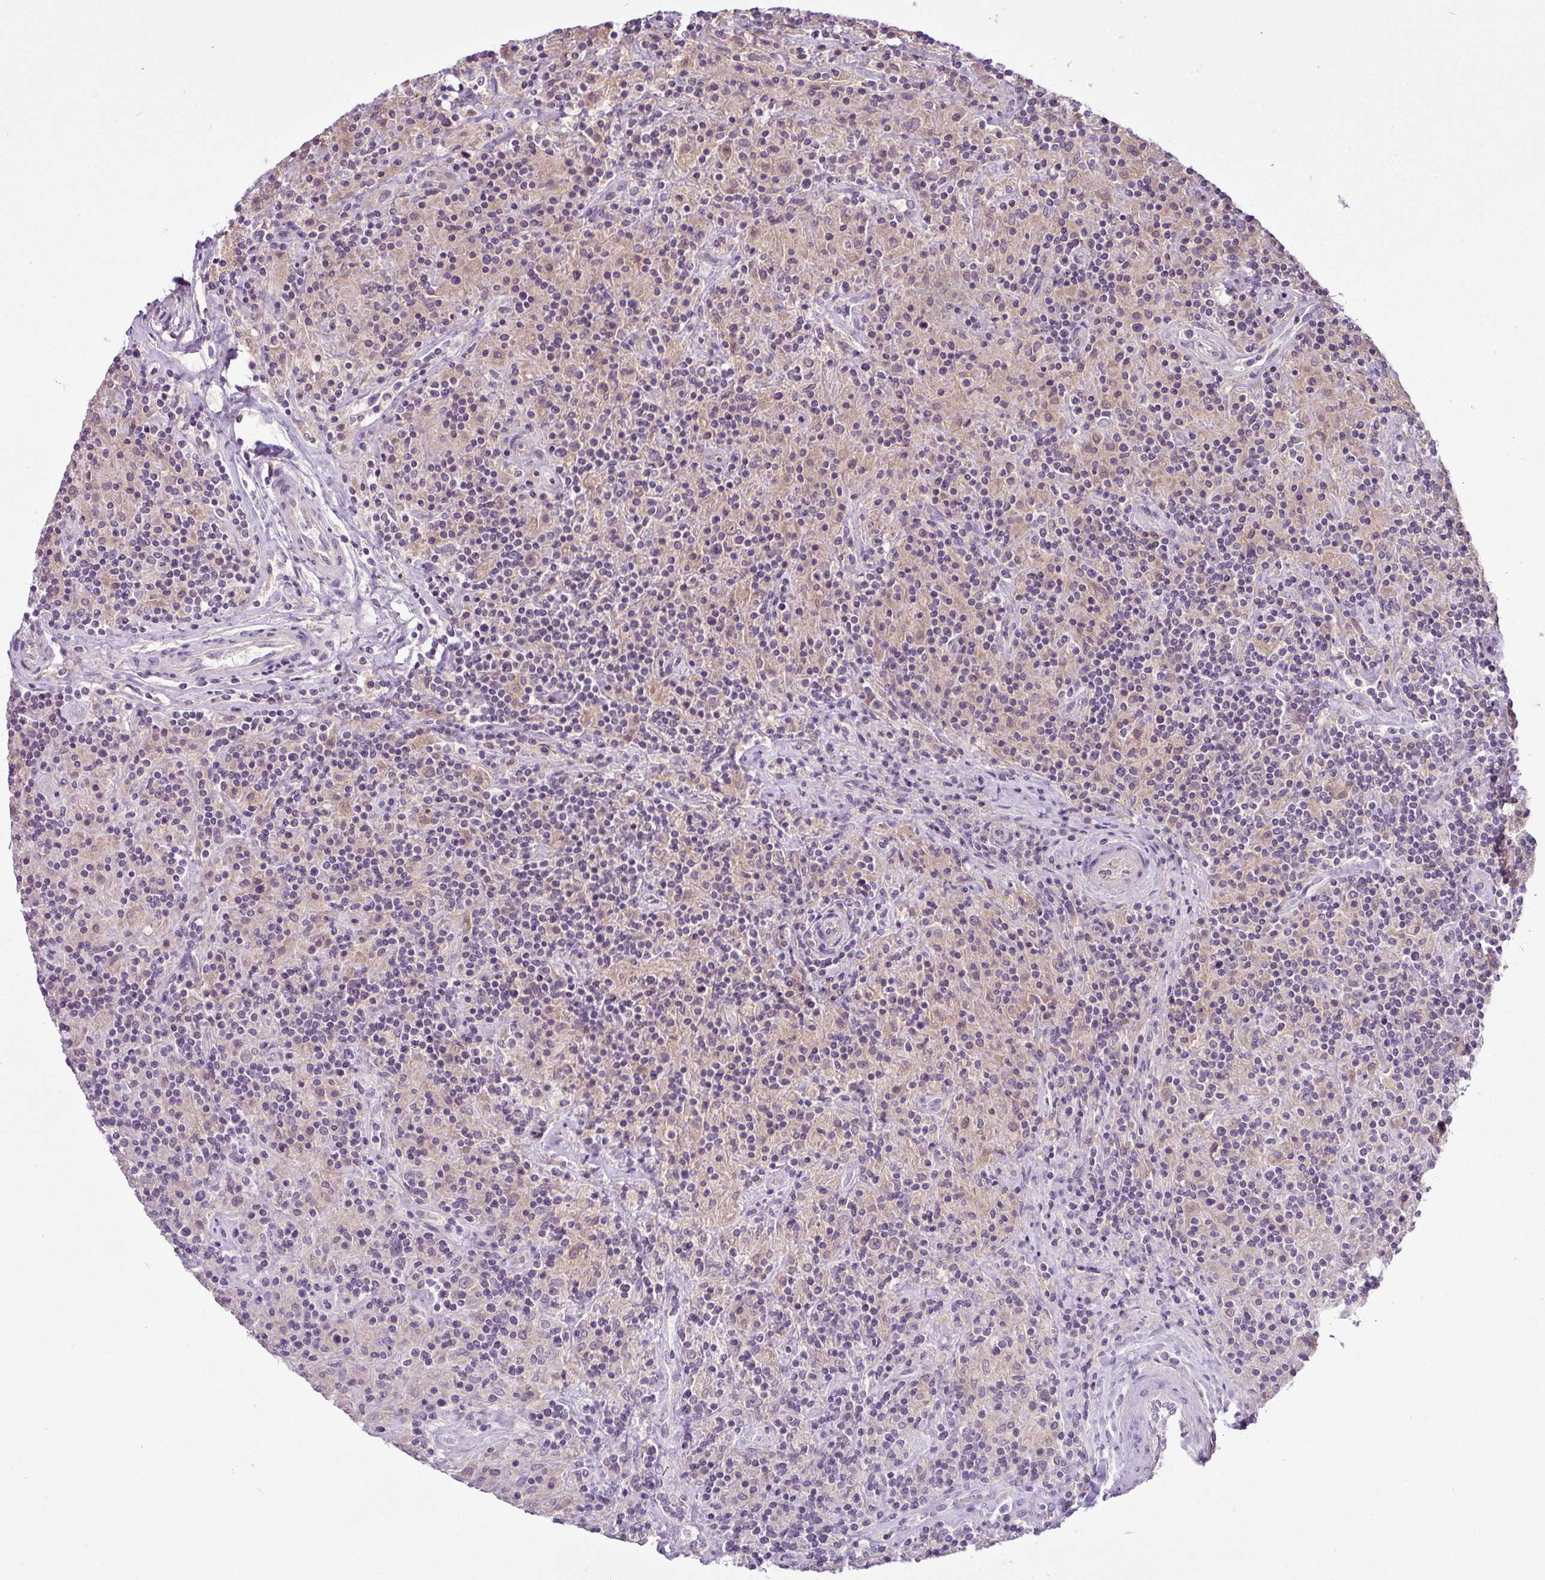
{"staining": {"intensity": "negative", "quantity": "none", "location": "none"}, "tissue": "lymphoma", "cell_type": "Tumor cells", "image_type": "cancer", "snomed": [{"axis": "morphology", "description": "Hodgkin's disease, NOS"}, {"axis": "topography", "description": "Lymph node"}], "caption": "Human Hodgkin's disease stained for a protein using immunohistochemistry demonstrates no positivity in tumor cells.", "gene": "TMEM62", "patient": {"sex": "male", "age": 70}}